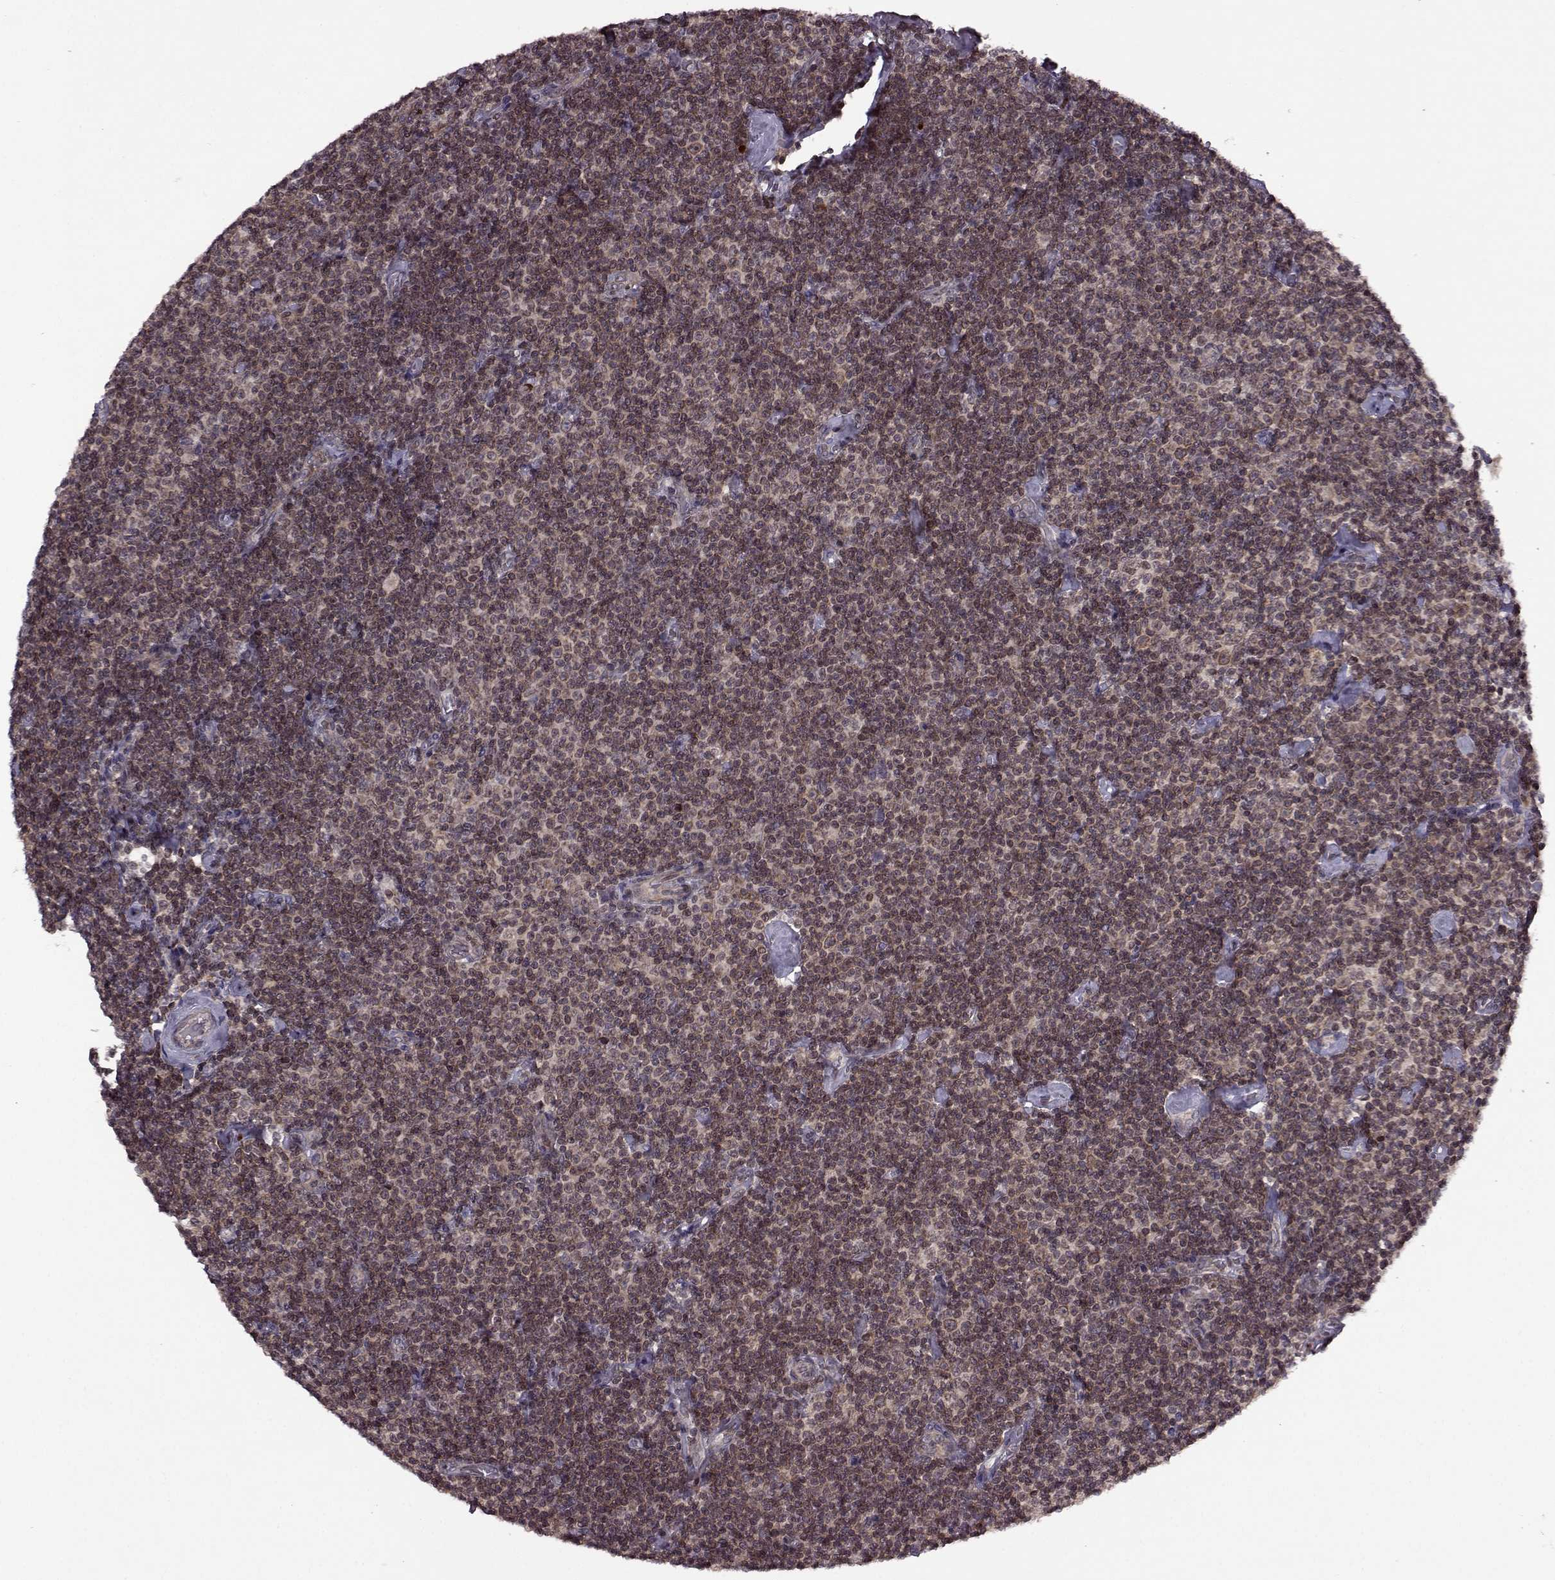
{"staining": {"intensity": "weak", "quantity": ">75%", "location": "cytoplasmic/membranous"}, "tissue": "lymphoma", "cell_type": "Tumor cells", "image_type": "cancer", "snomed": [{"axis": "morphology", "description": "Malignant lymphoma, non-Hodgkin's type, Low grade"}, {"axis": "topography", "description": "Lymph node"}], "caption": "Immunohistochemistry (IHC) (DAB (3,3'-diaminobenzidine)) staining of human malignant lymphoma, non-Hodgkin's type (low-grade) demonstrates weak cytoplasmic/membranous protein positivity in about >75% of tumor cells. The protein of interest is shown in brown color, while the nuclei are stained blue.", "gene": "TRMU", "patient": {"sex": "male", "age": 81}}